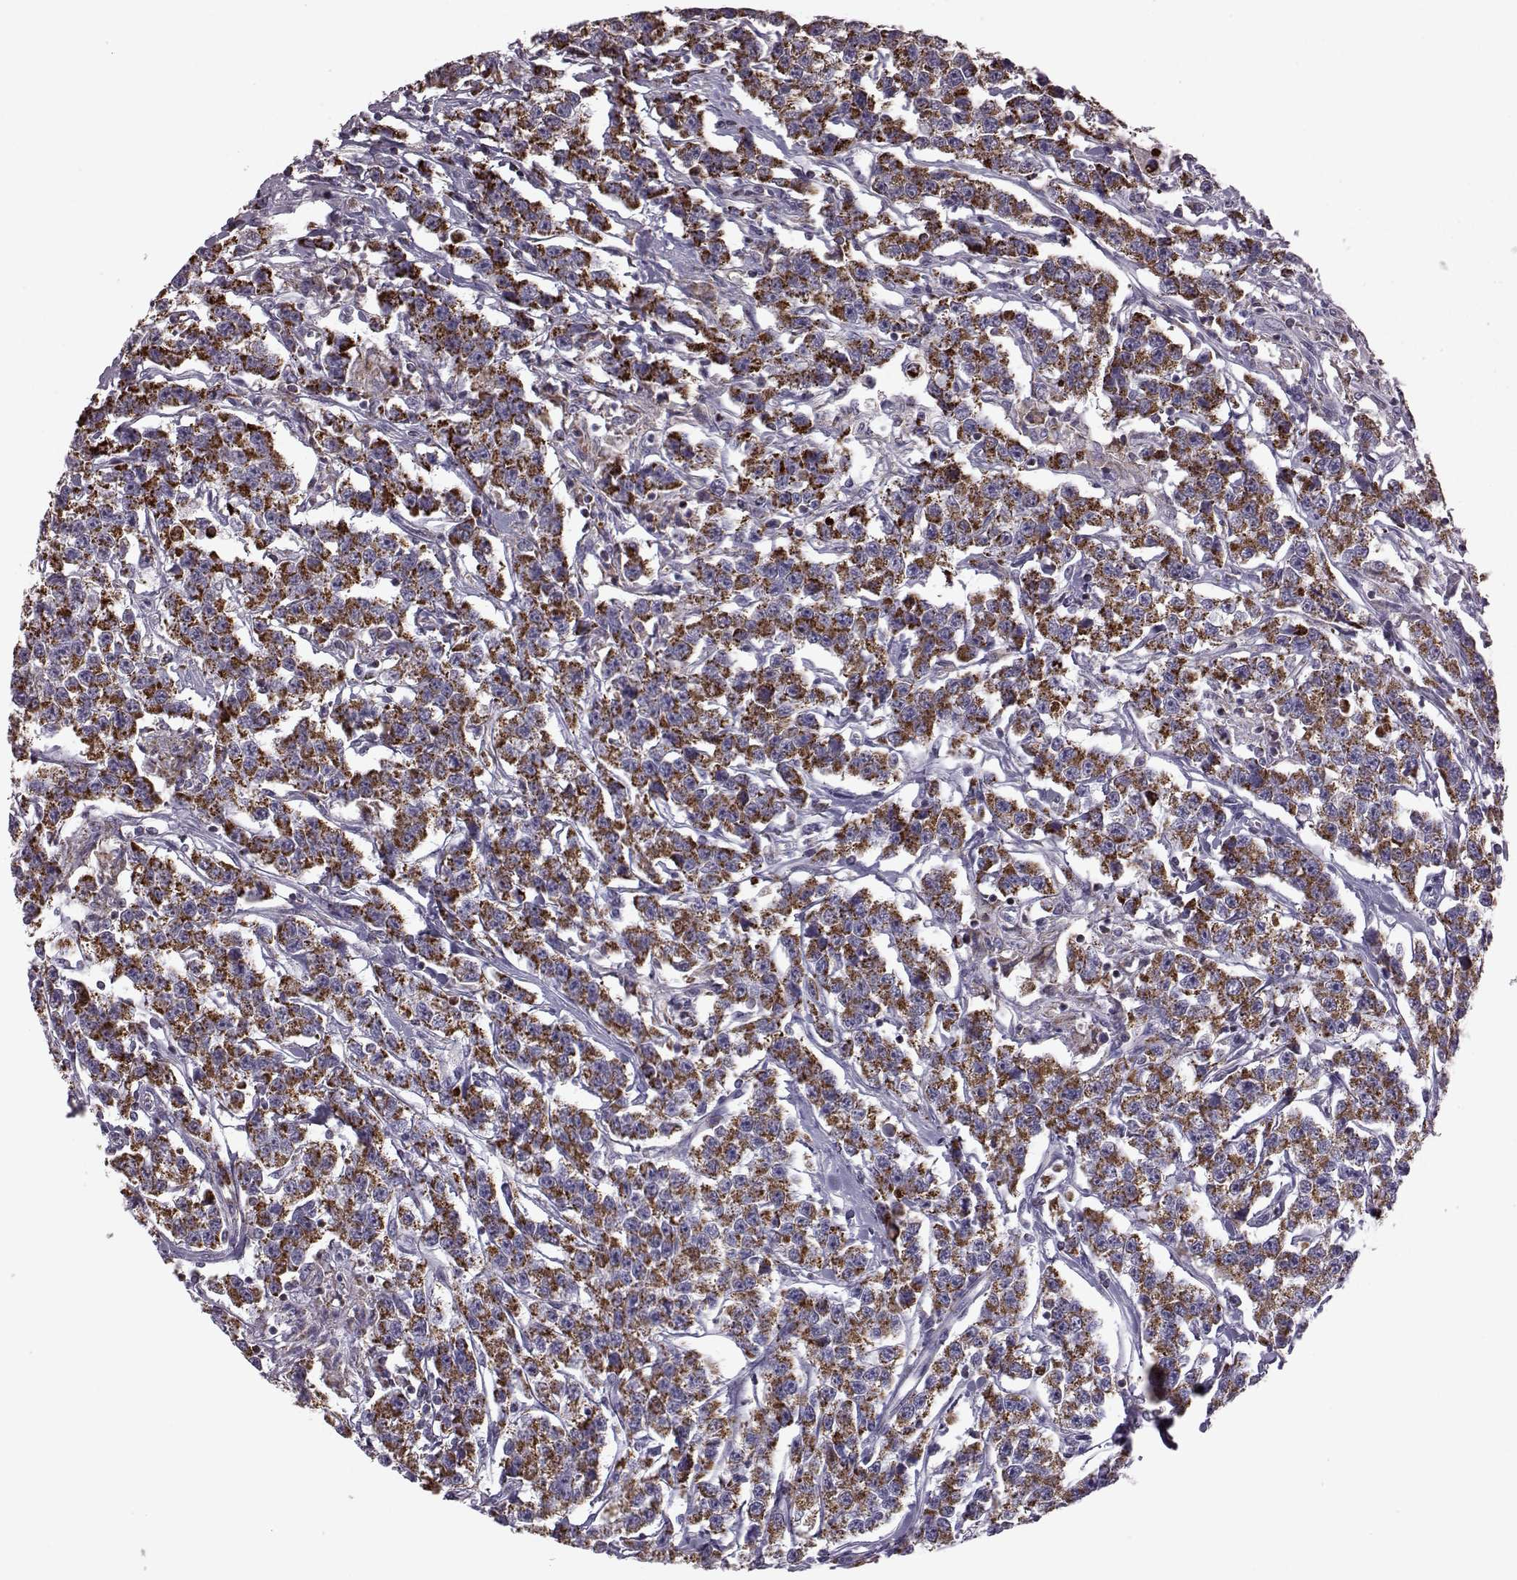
{"staining": {"intensity": "strong", "quantity": ">75%", "location": "cytoplasmic/membranous"}, "tissue": "testis cancer", "cell_type": "Tumor cells", "image_type": "cancer", "snomed": [{"axis": "morphology", "description": "Seminoma, NOS"}, {"axis": "topography", "description": "Testis"}], "caption": "Immunohistochemical staining of human seminoma (testis) reveals high levels of strong cytoplasmic/membranous protein expression in approximately >75% of tumor cells.", "gene": "RIMS2", "patient": {"sex": "male", "age": 59}}